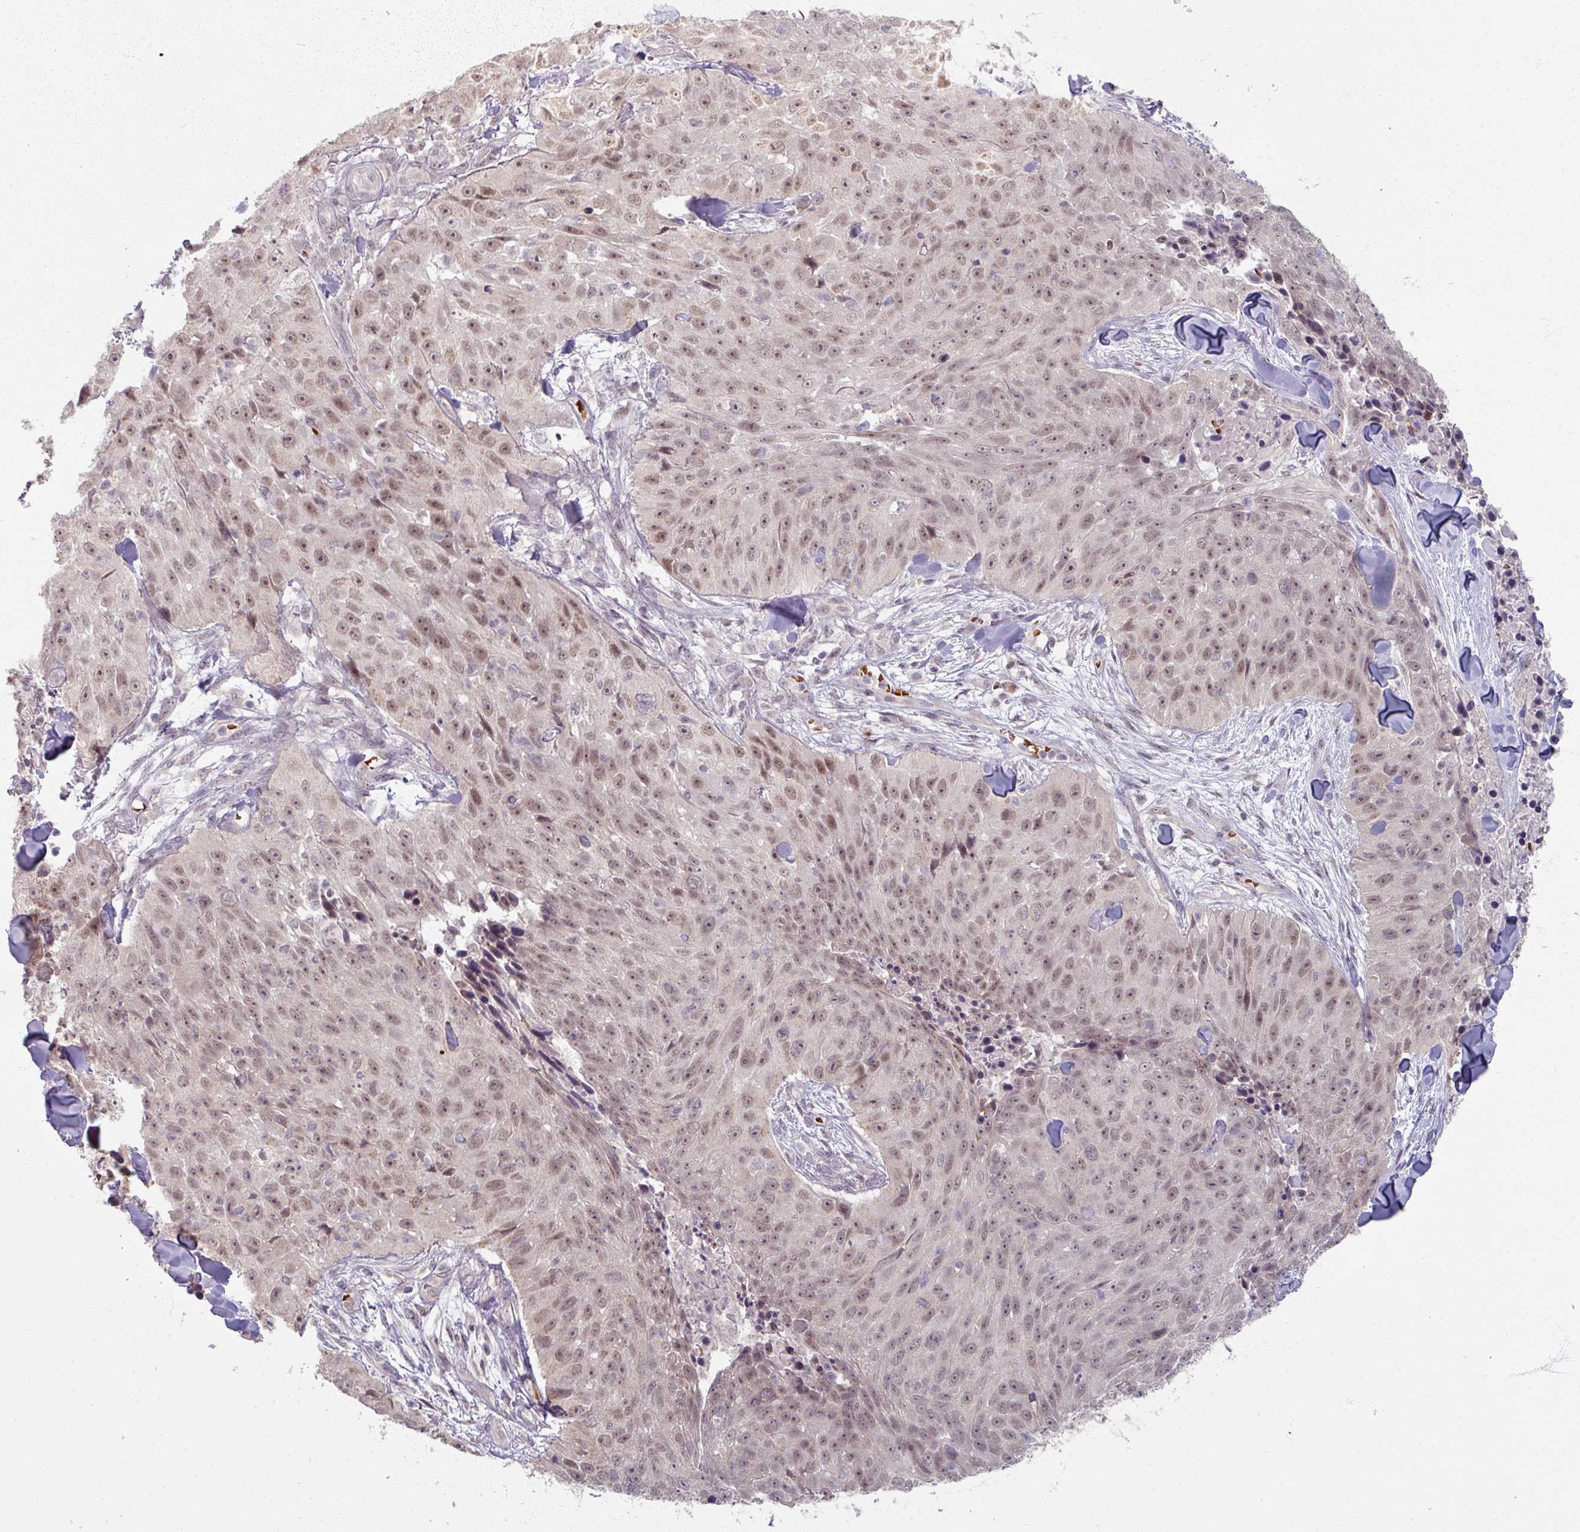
{"staining": {"intensity": "weak", "quantity": ">75%", "location": "nuclear"}, "tissue": "skin cancer", "cell_type": "Tumor cells", "image_type": "cancer", "snomed": [{"axis": "morphology", "description": "Squamous cell carcinoma, NOS"}, {"axis": "topography", "description": "Skin"}], "caption": "Immunohistochemistry (IHC) of skin cancer (squamous cell carcinoma) shows low levels of weak nuclear positivity in approximately >75% of tumor cells.", "gene": "KMT5C", "patient": {"sex": "female", "age": 87}}